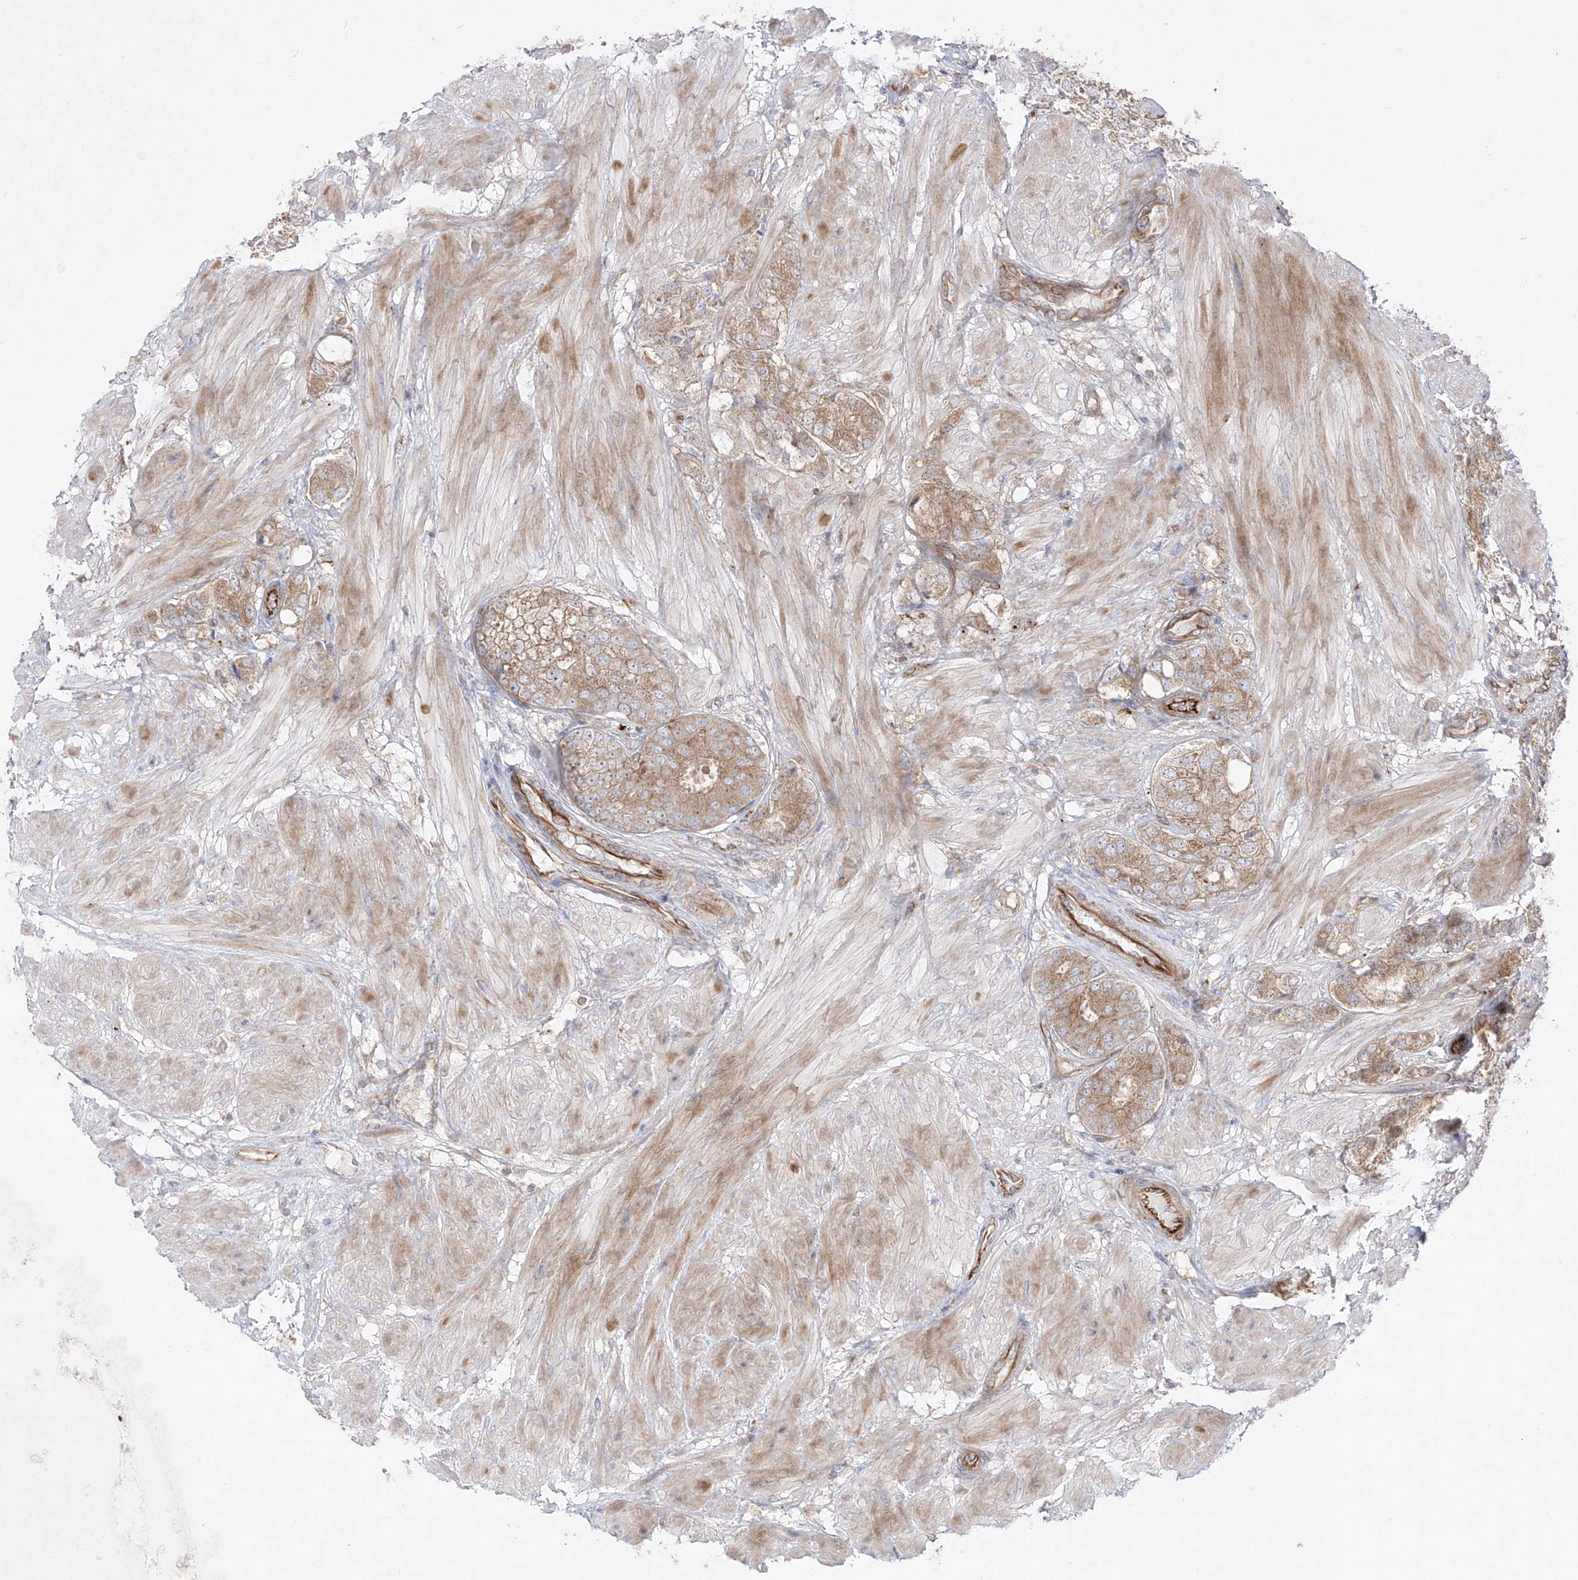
{"staining": {"intensity": "moderate", "quantity": ">75%", "location": "cytoplasmic/membranous"}, "tissue": "prostate cancer", "cell_type": "Tumor cells", "image_type": "cancer", "snomed": [{"axis": "morphology", "description": "Adenocarcinoma, High grade"}, {"axis": "topography", "description": "Prostate"}], "caption": "This image reveals immunohistochemistry (IHC) staining of adenocarcinoma (high-grade) (prostate), with medium moderate cytoplasmic/membranous expression in approximately >75% of tumor cells.", "gene": "YKT6", "patient": {"sex": "male", "age": 50}}